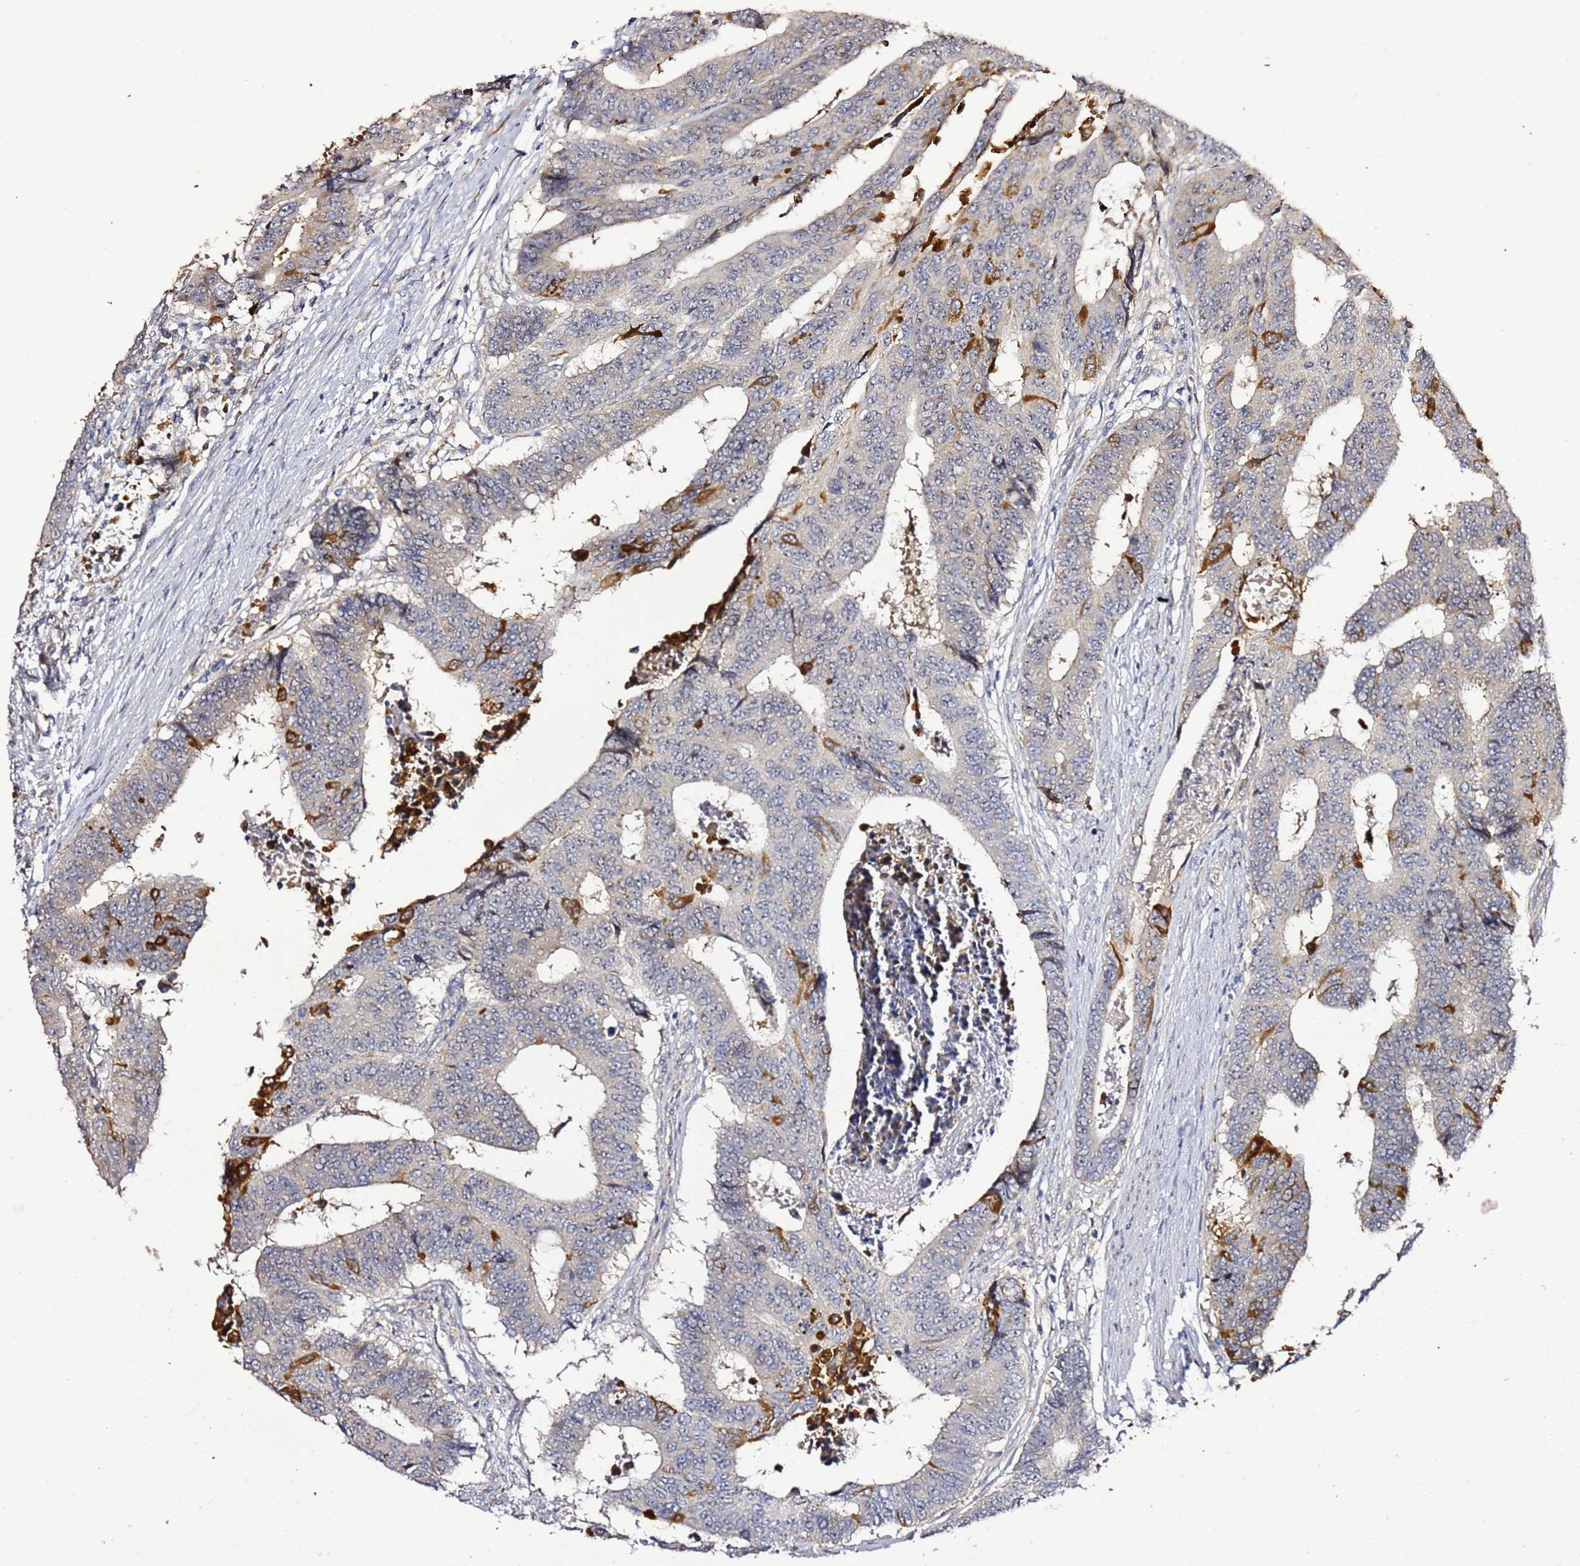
{"staining": {"intensity": "strong", "quantity": "<25%", "location": "cytoplasmic/membranous"}, "tissue": "colorectal cancer", "cell_type": "Tumor cells", "image_type": "cancer", "snomed": [{"axis": "morphology", "description": "Adenocarcinoma, NOS"}, {"axis": "topography", "description": "Rectum"}], "caption": "High-power microscopy captured an immunohistochemistry image of colorectal cancer, revealing strong cytoplasmic/membranous expression in approximately <25% of tumor cells. Ihc stains the protein in brown and the nuclei are stained blue.", "gene": "NOL8", "patient": {"sex": "male", "age": 84}}